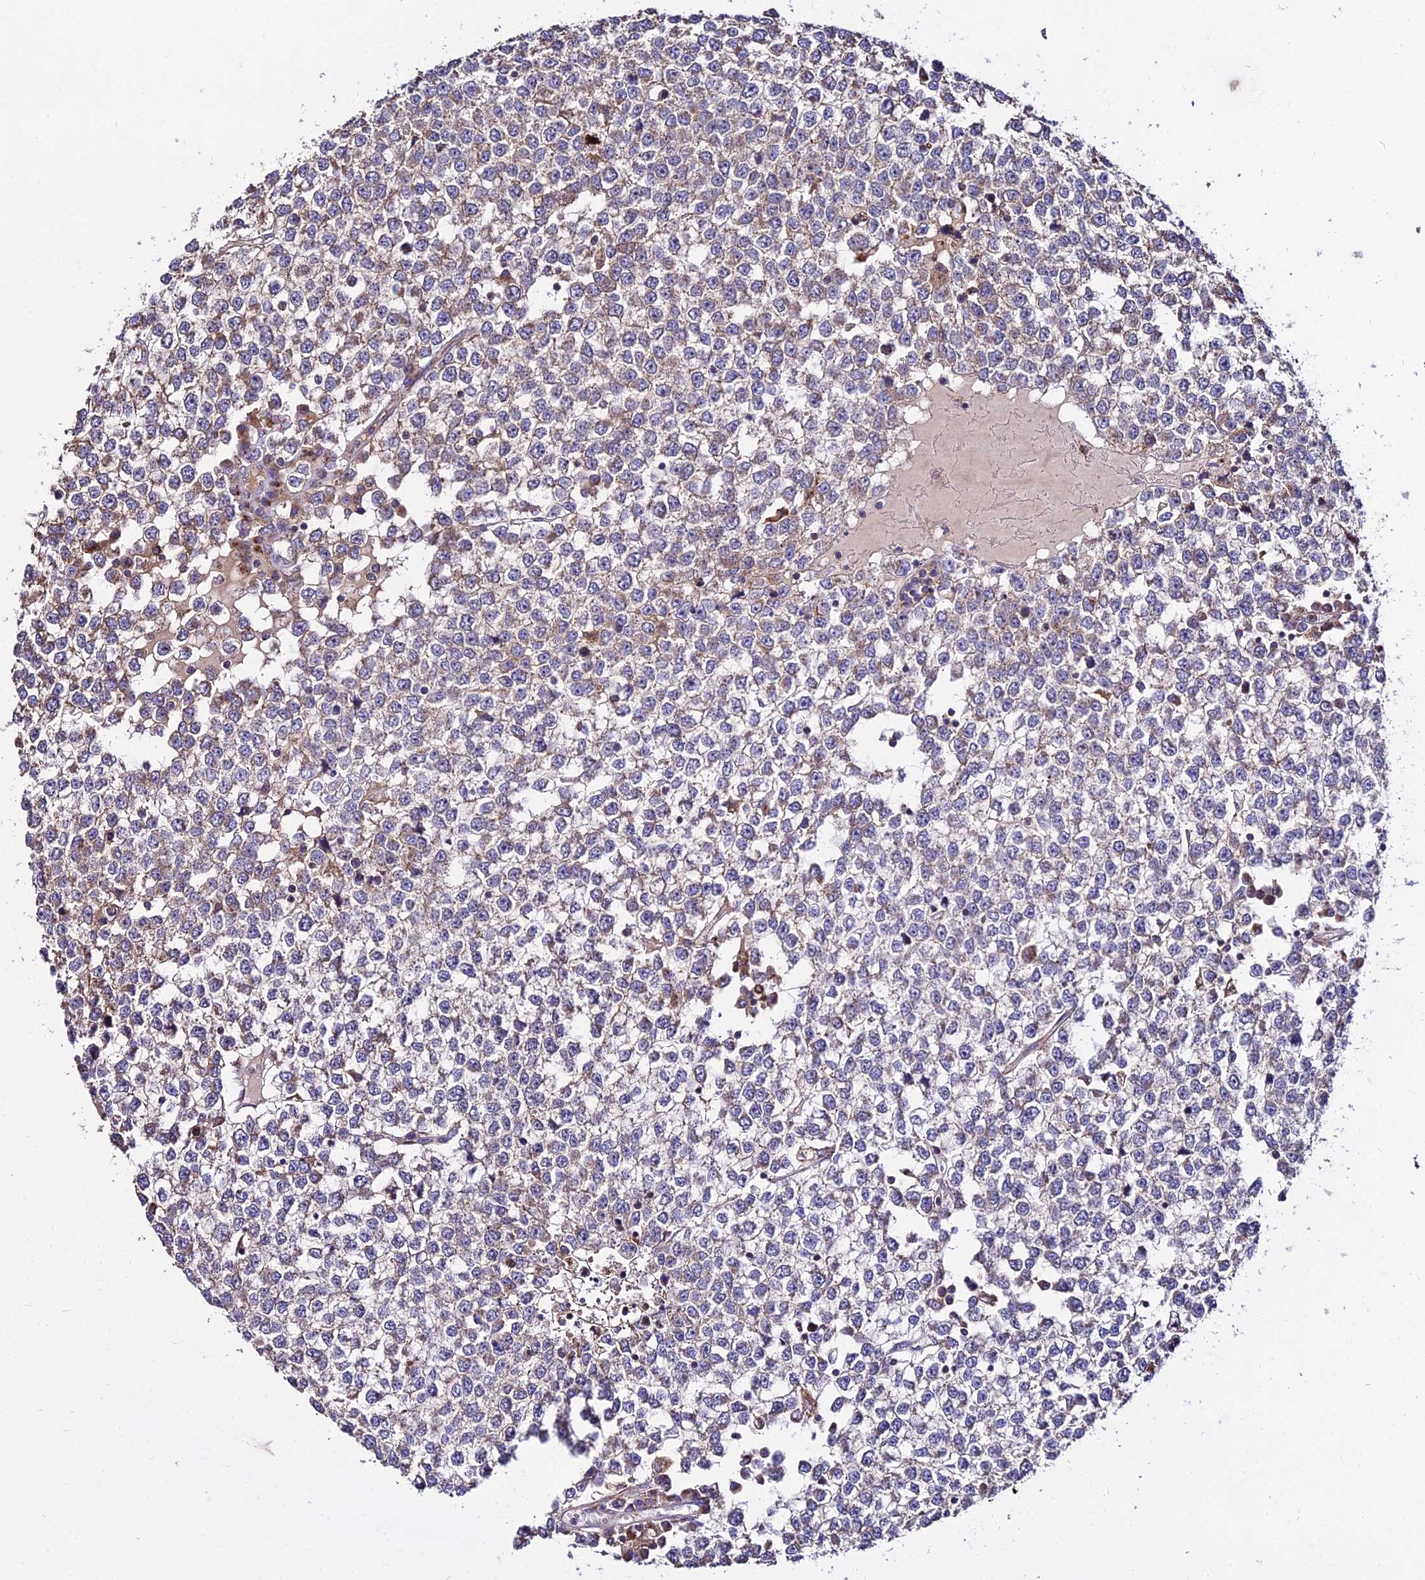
{"staining": {"intensity": "moderate", "quantity": "<25%", "location": "cytoplasmic/membranous"}, "tissue": "testis cancer", "cell_type": "Tumor cells", "image_type": "cancer", "snomed": [{"axis": "morphology", "description": "Seminoma, NOS"}, {"axis": "topography", "description": "Testis"}], "caption": "An image showing moderate cytoplasmic/membranous expression in approximately <25% of tumor cells in seminoma (testis), as visualized by brown immunohistochemical staining.", "gene": "PEX19", "patient": {"sex": "male", "age": 65}}